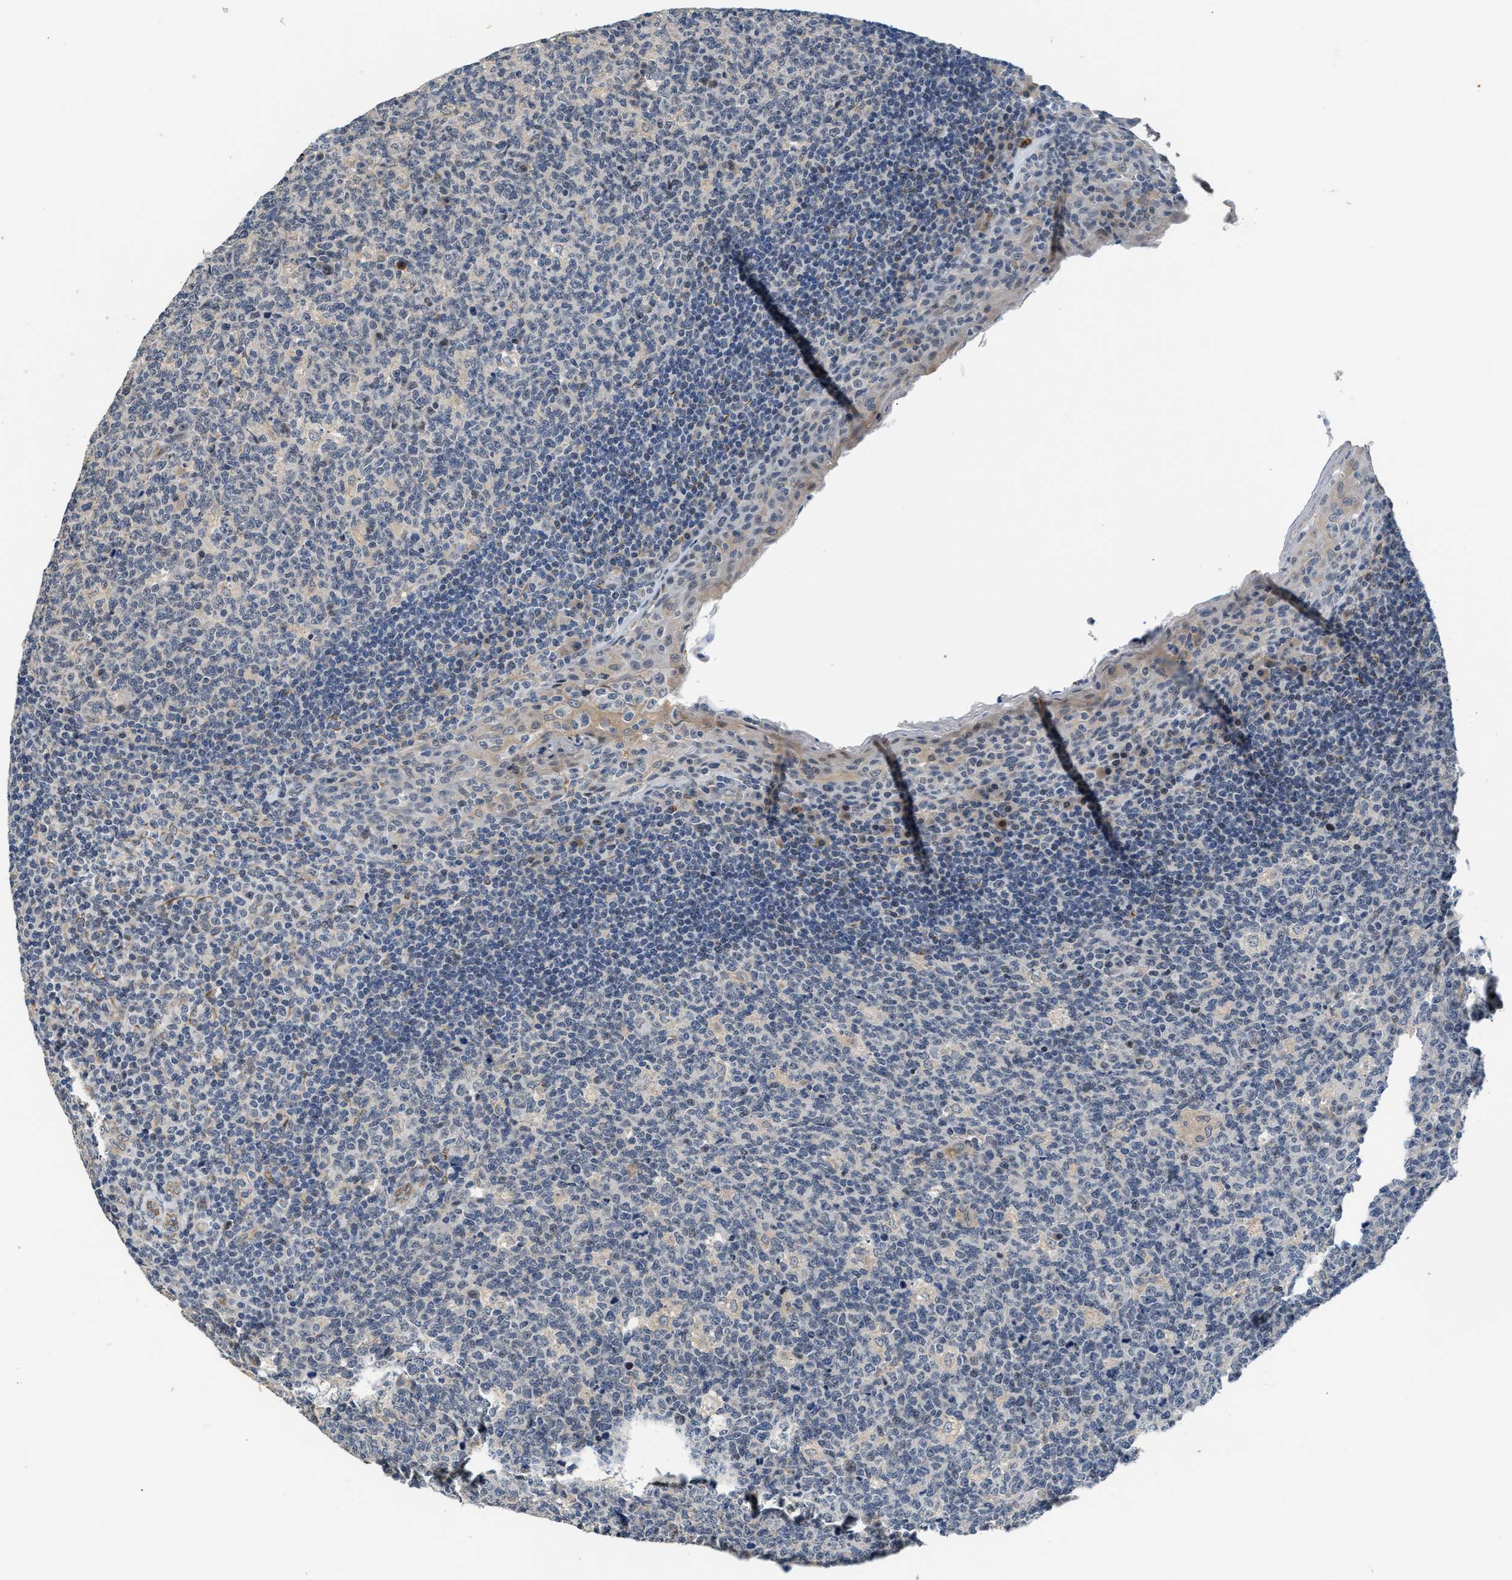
{"staining": {"intensity": "negative", "quantity": "none", "location": "none"}, "tissue": "tonsil", "cell_type": "Germinal center cells", "image_type": "normal", "snomed": [{"axis": "morphology", "description": "Normal tissue, NOS"}, {"axis": "topography", "description": "Tonsil"}], "caption": "The histopathology image demonstrates no significant positivity in germinal center cells of tonsil.", "gene": "PPM1H", "patient": {"sex": "male", "age": 17}}